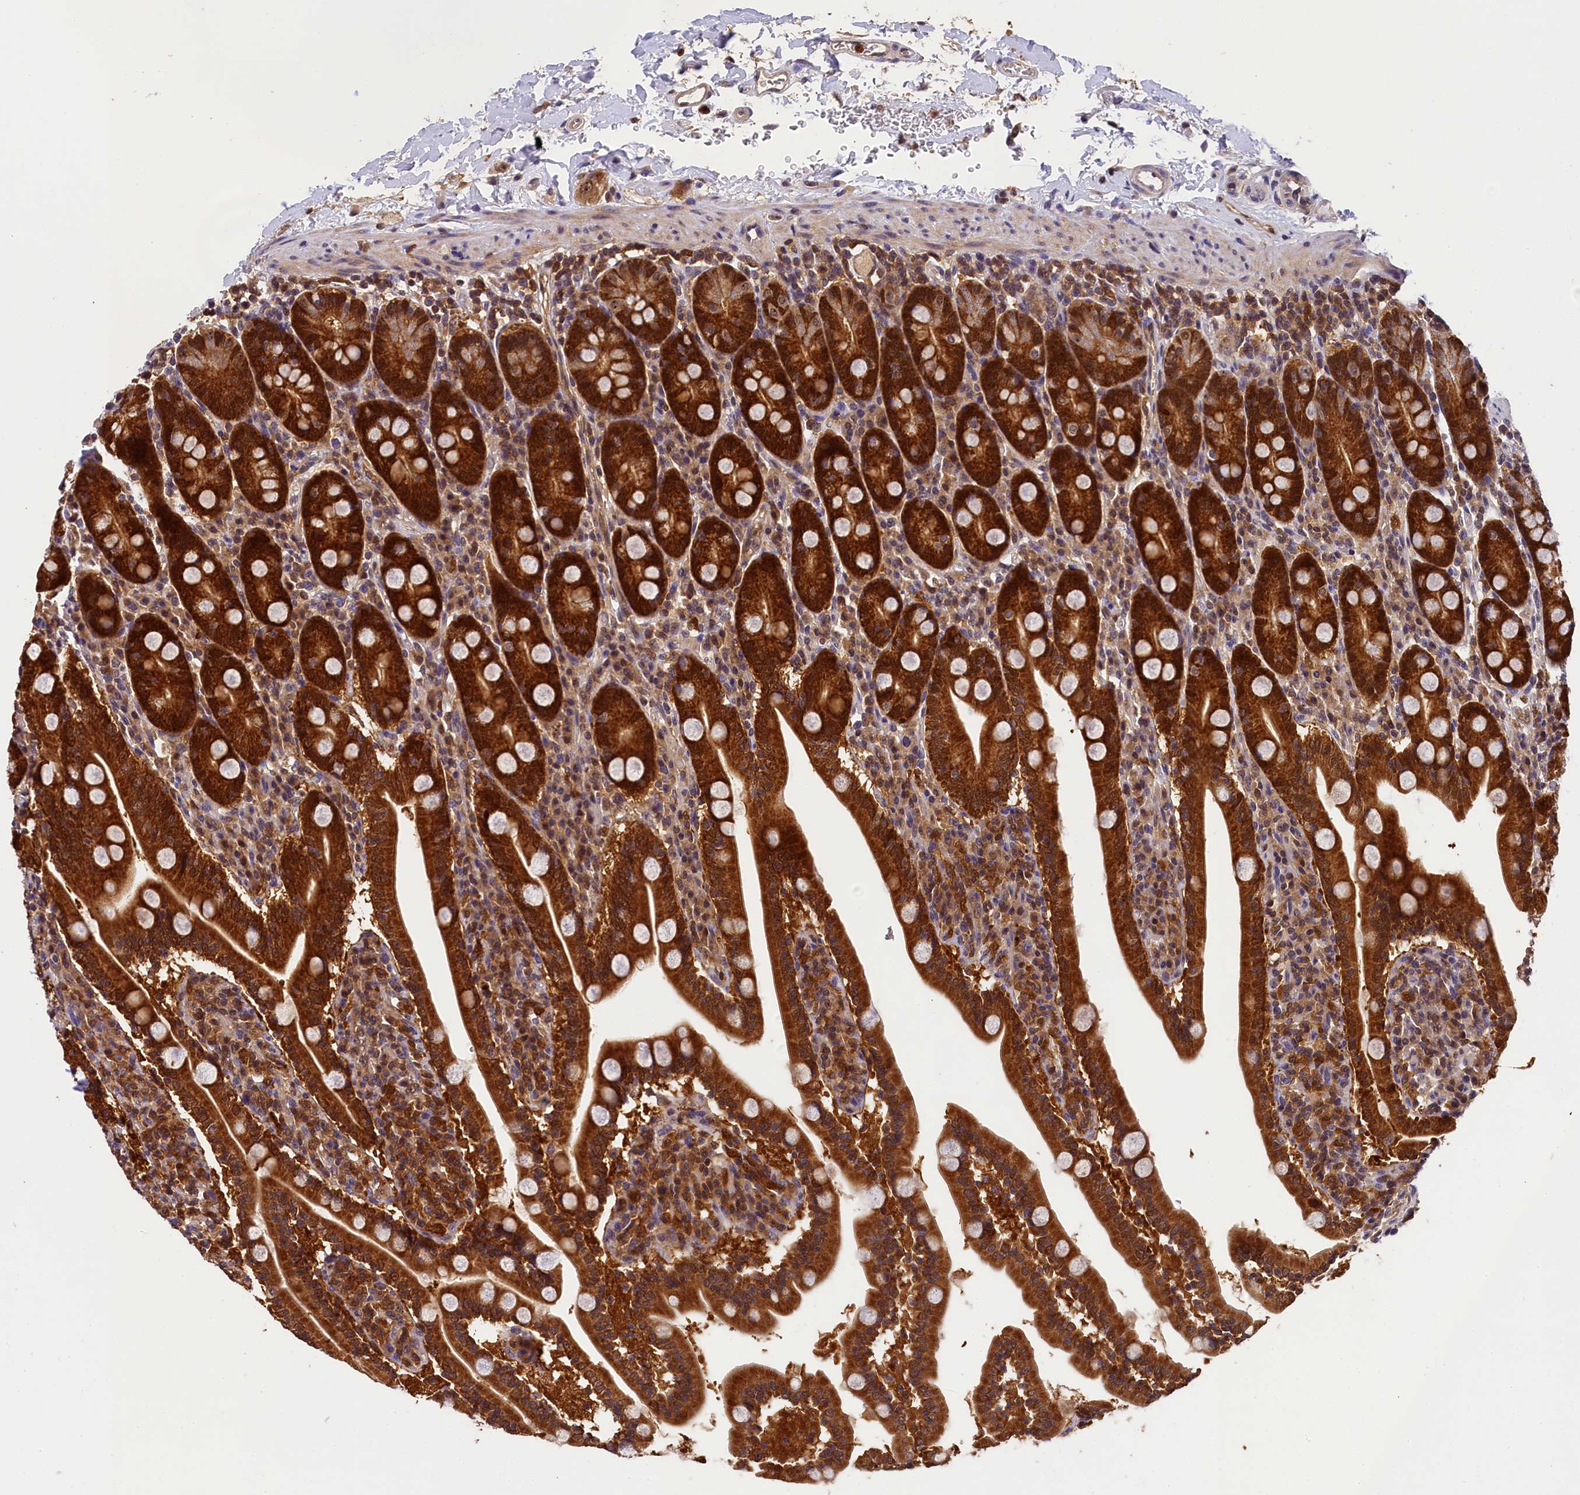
{"staining": {"intensity": "strong", "quantity": ">75%", "location": "cytoplasmic/membranous,nuclear"}, "tissue": "duodenum", "cell_type": "Glandular cells", "image_type": "normal", "snomed": [{"axis": "morphology", "description": "Normal tissue, NOS"}, {"axis": "topography", "description": "Duodenum"}], "caption": "High-magnification brightfield microscopy of benign duodenum stained with DAB (3,3'-diaminobenzidine) (brown) and counterstained with hematoxylin (blue). glandular cells exhibit strong cytoplasmic/membranous,nuclear expression is identified in approximately>75% of cells. Using DAB (brown) and hematoxylin (blue) stains, captured at high magnification using brightfield microscopy.", "gene": "EIF6", "patient": {"sex": "male", "age": 35}}